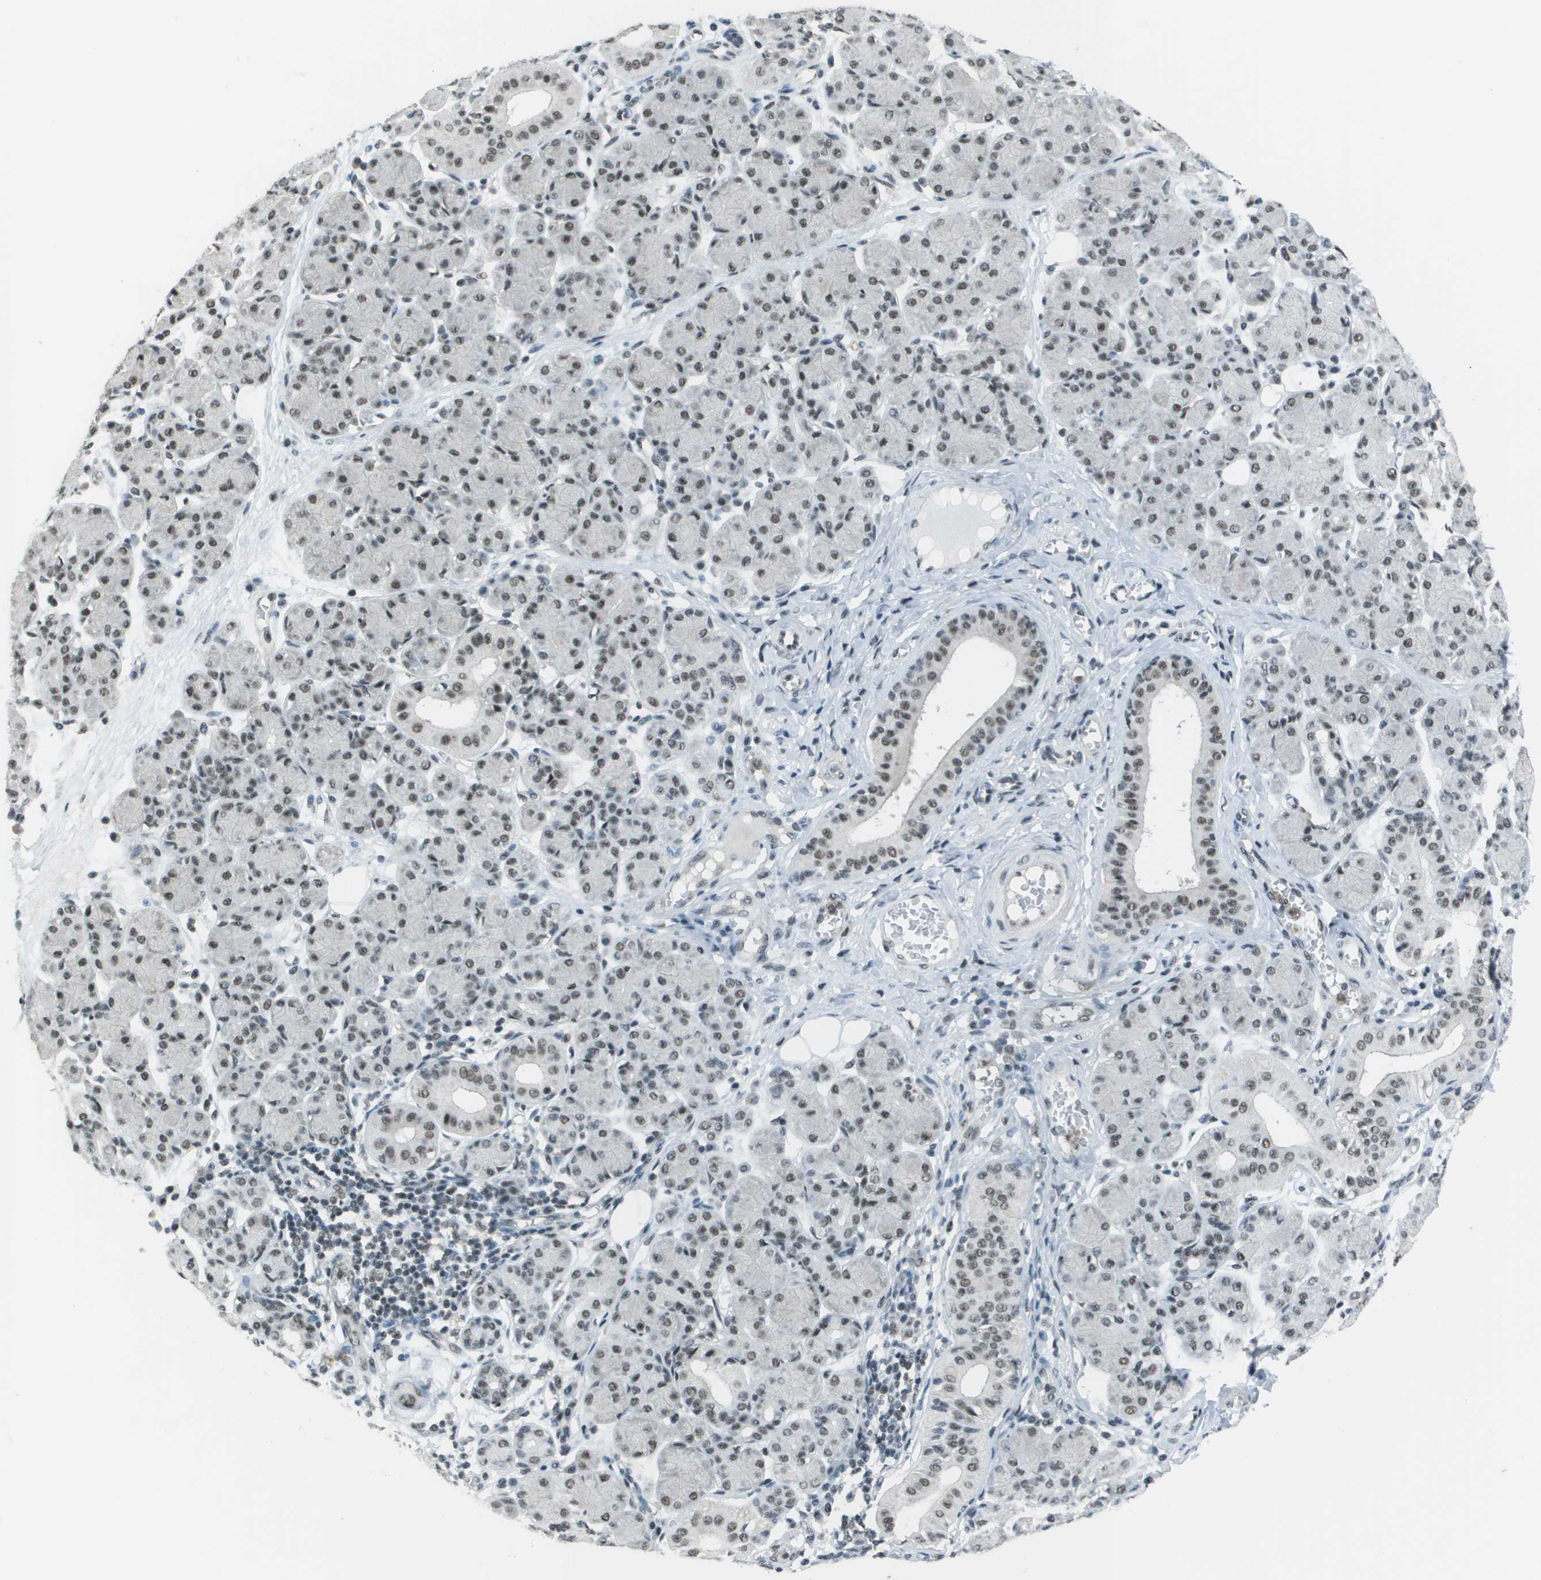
{"staining": {"intensity": "weak", "quantity": "25%-75%", "location": "nuclear"}, "tissue": "salivary gland", "cell_type": "Glandular cells", "image_type": "normal", "snomed": [{"axis": "morphology", "description": "Normal tissue, NOS"}, {"axis": "morphology", "description": "Inflammation, NOS"}, {"axis": "topography", "description": "Lymph node"}, {"axis": "topography", "description": "Salivary gland"}], "caption": "A high-resolution image shows immunohistochemistry (IHC) staining of benign salivary gland, which reveals weak nuclear expression in approximately 25%-75% of glandular cells.", "gene": "DEPDC1", "patient": {"sex": "male", "age": 3}}